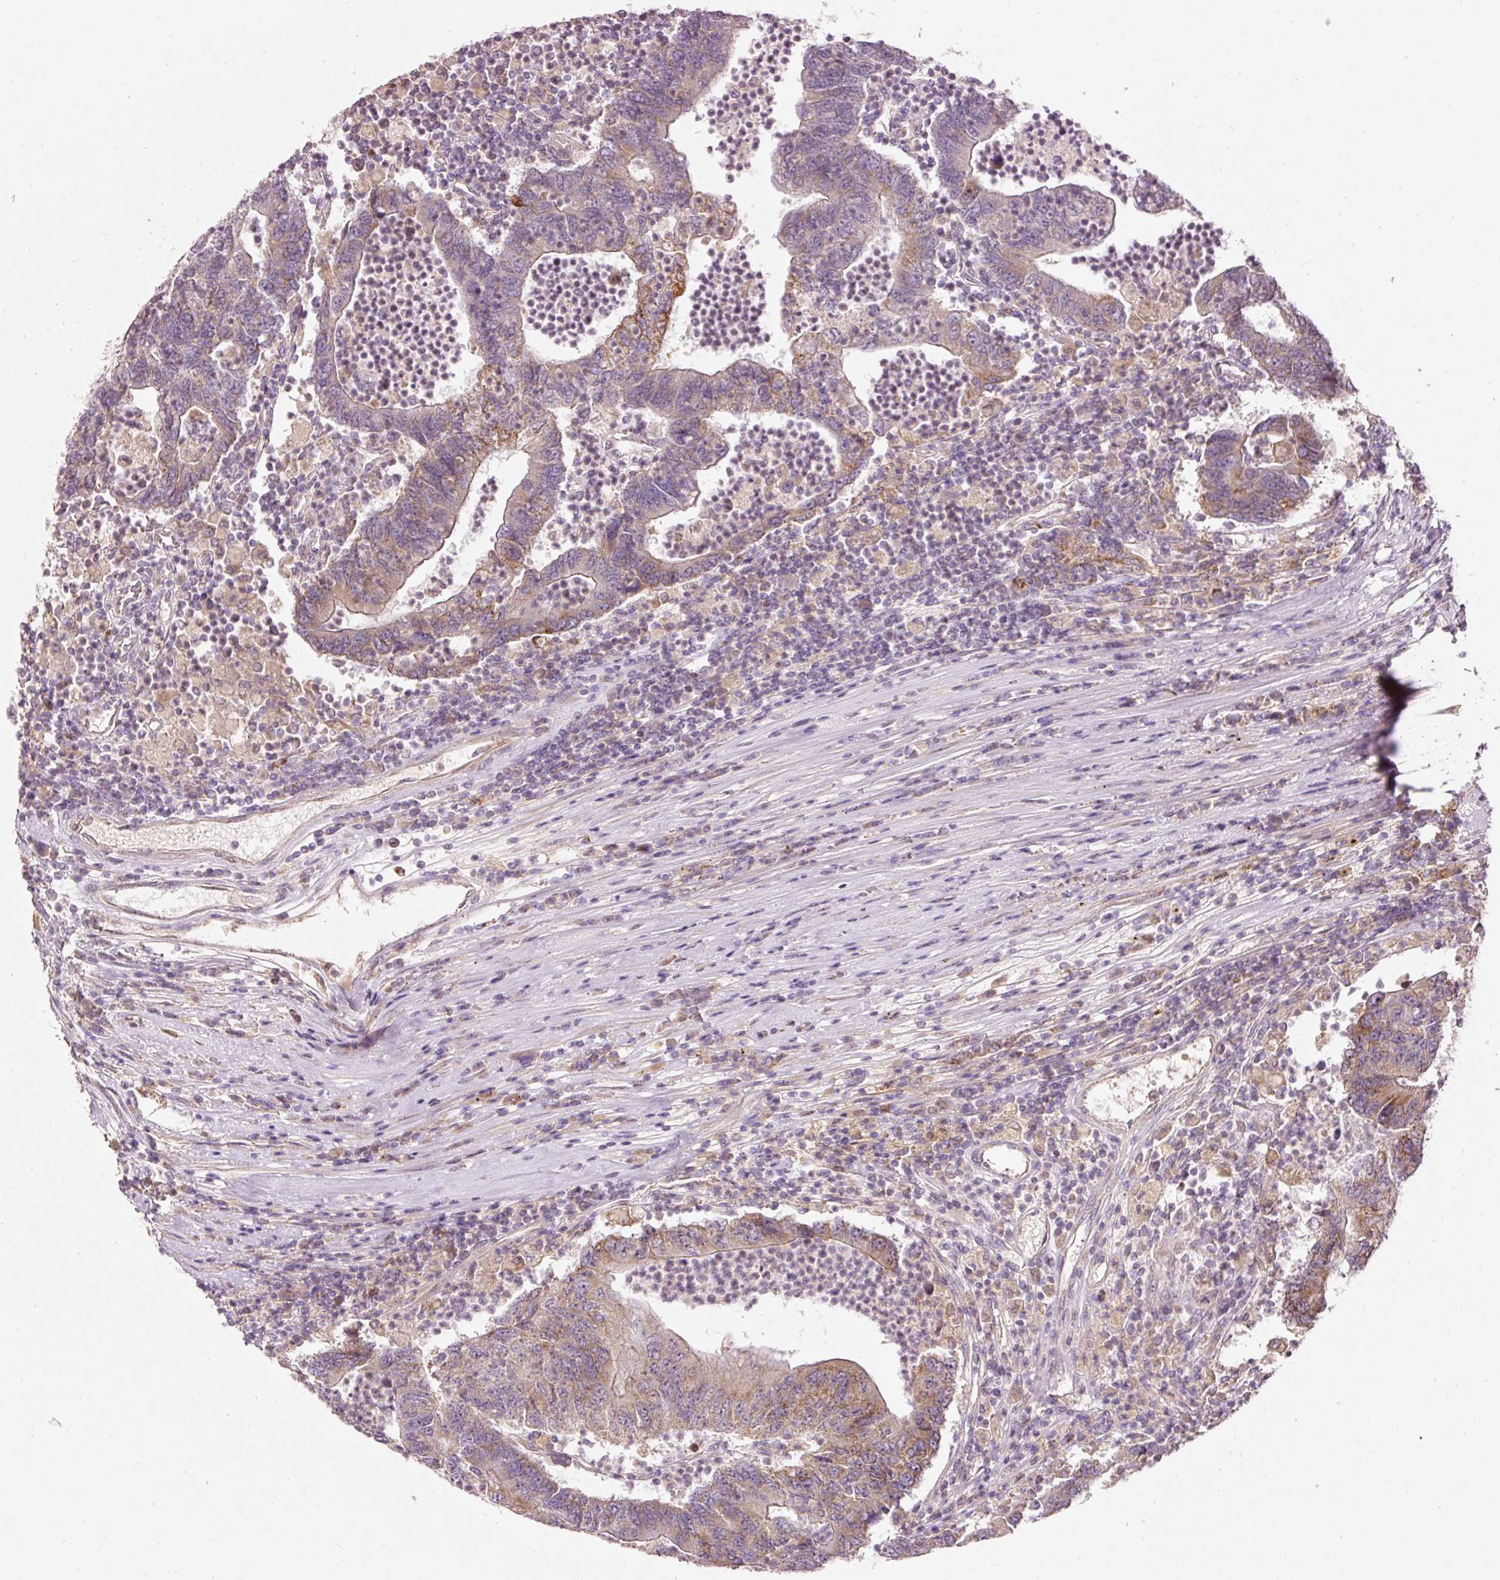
{"staining": {"intensity": "strong", "quantity": "<25%", "location": "cytoplasmic/membranous"}, "tissue": "colorectal cancer", "cell_type": "Tumor cells", "image_type": "cancer", "snomed": [{"axis": "morphology", "description": "Adenocarcinoma, NOS"}, {"axis": "topography", "description": "Colon"}], "caption": "Immunohistochemical staining of human colorectal cancer (adenocarcinoma) shows strong cytoplasmic/membranous protein positivity in about <25% of tumor cells.", "gene": "KLHL21", "patient": {"sex": "female", "age": 48}}